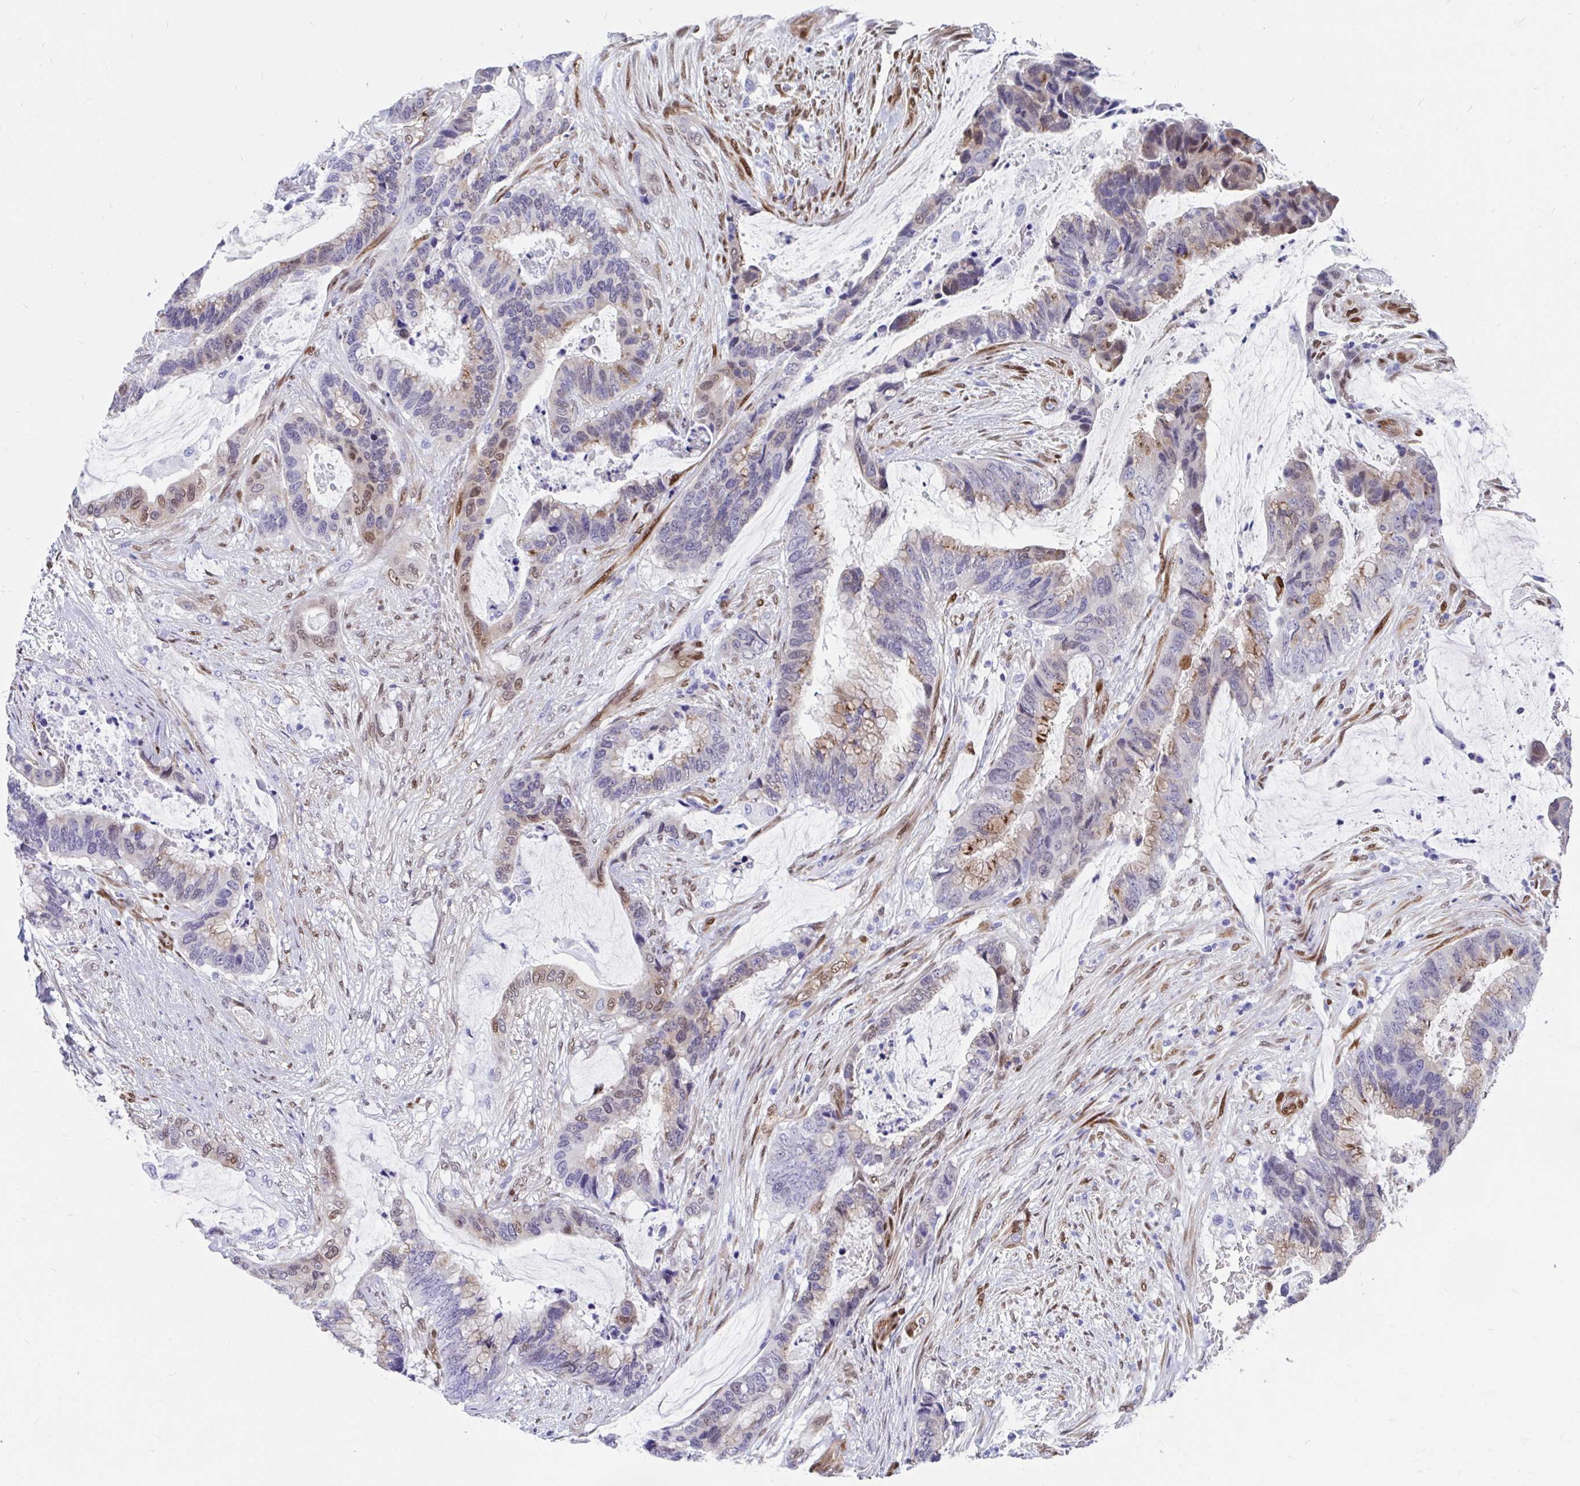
{"staining": {"intensity": "moderate", "quantity": "<25%", "location": "cytoplasmic/membranous,nuclear"}, "tissue": "colorectal cancer", "cell_type": "Tumor cells", "image_type": "cancer", "snomed": [{"axis": "morphology", "description": "Adenocarcinoma, NOS"}, {"axis": "topography", "description": "Rectum"}], "caption": "Immunohistochemistry of colorectal adenocarcinoma shows low levels of moderate cytoplasmic/membranous and nuclear staining in about <25% of tumor cells.", "gene": "RBPMS", "patient": {"sex": "female", "age": 59}}